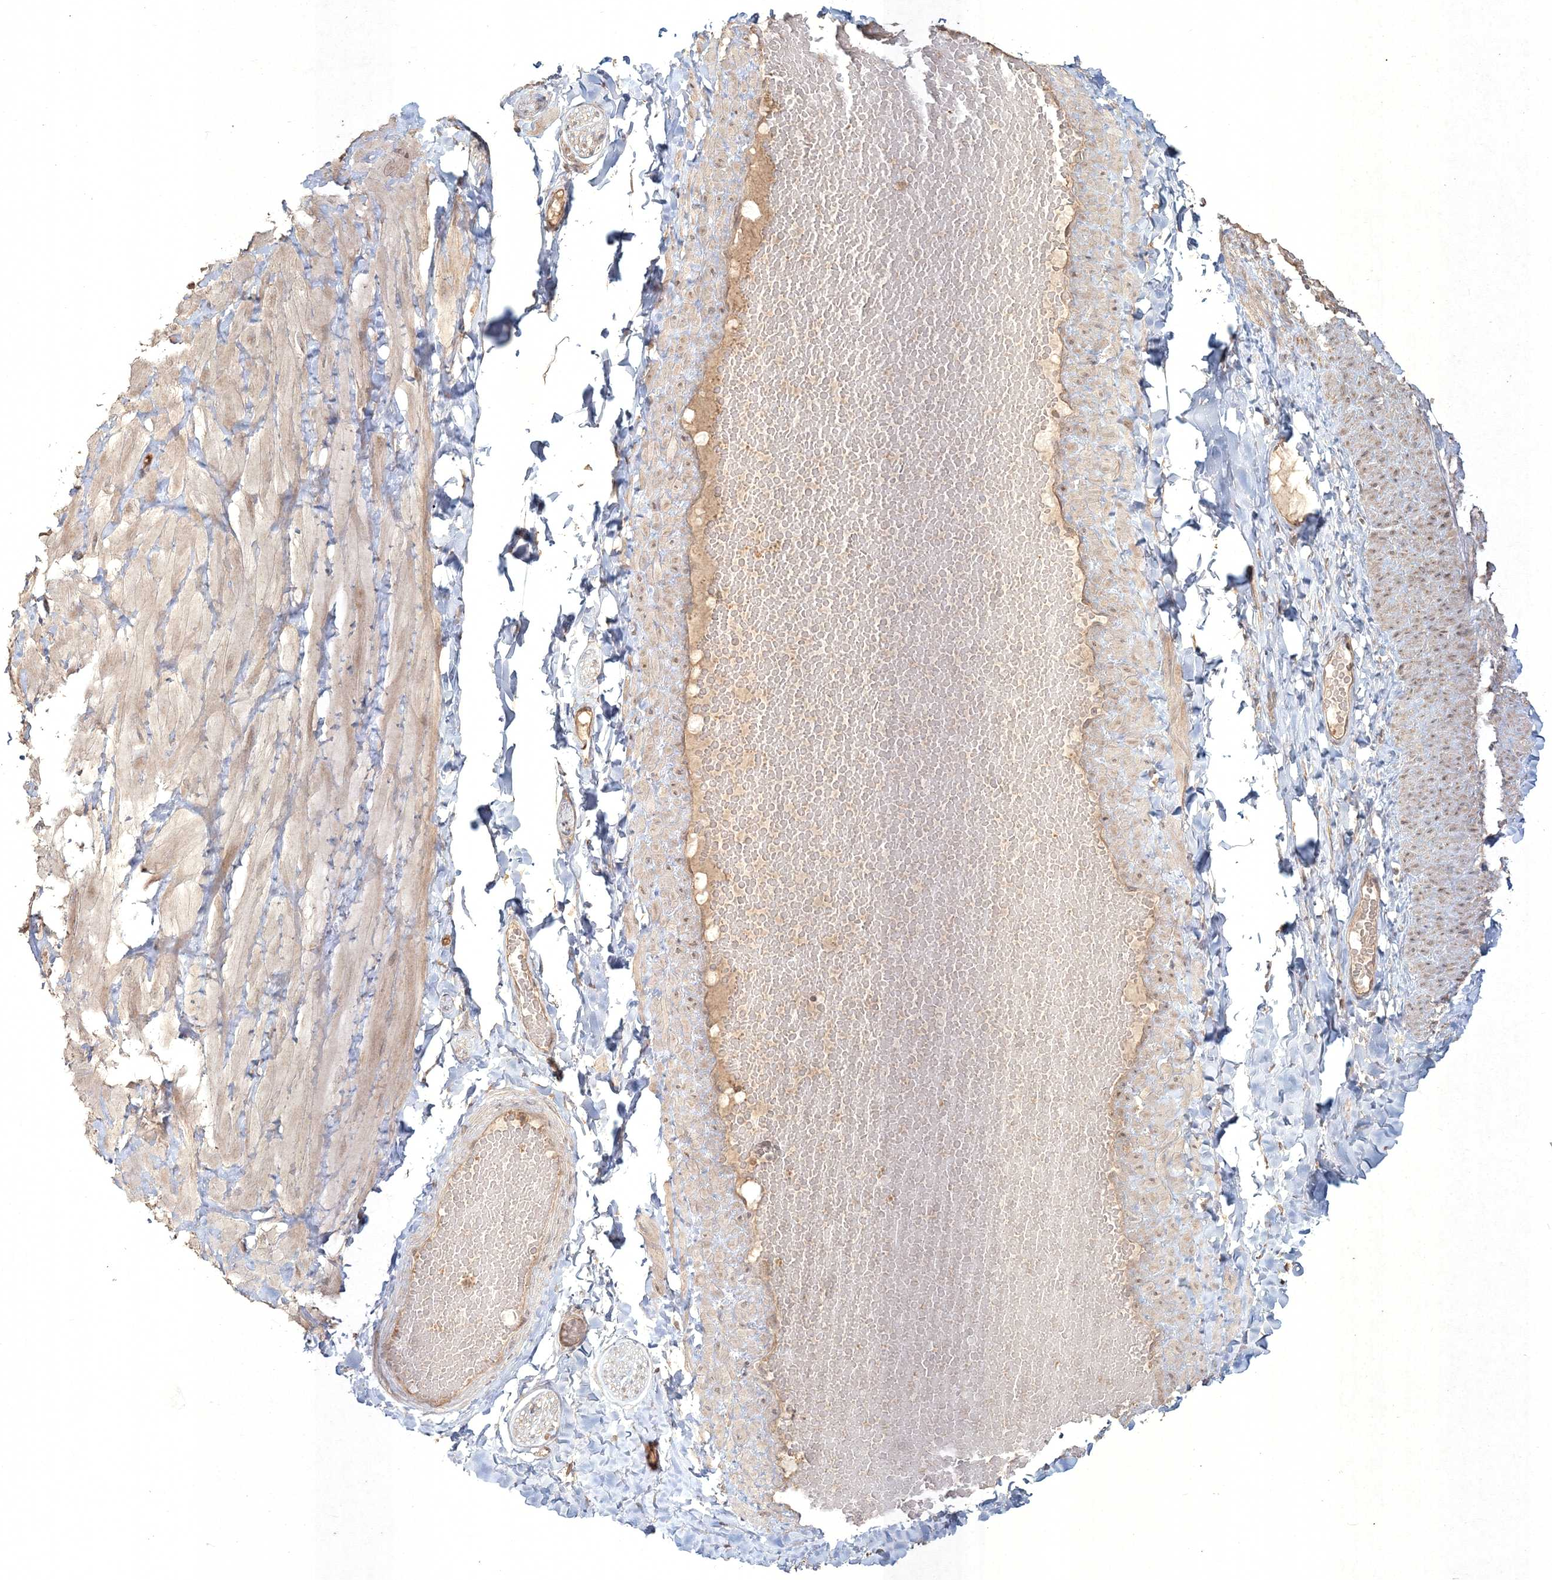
{"staining": {"intensity": "moderate", "quantity": ">75%", "location": "cytoplasmic/membranous"}, "tissue": "adipose tissue", "cell_type": "Adipocytes", "image_type": "normal", "snomed": [{"axis": "morphology", "description": "Normal tissue, NOS"}, {"axis": "topography", "description": "Adipose tissue"}, {"axis": "topography", "description": "Vascular tissue"}, {"axis": "topography", "description": "Peripheral nerve tissue"}], "caption": "A brown stain shows moderate cytoplasmic/membranous positivity of a protein in adipocytes of normal human adipose tissue.", "gene": "SPRY1", "patient": {"sex": "male", "age": 25}}